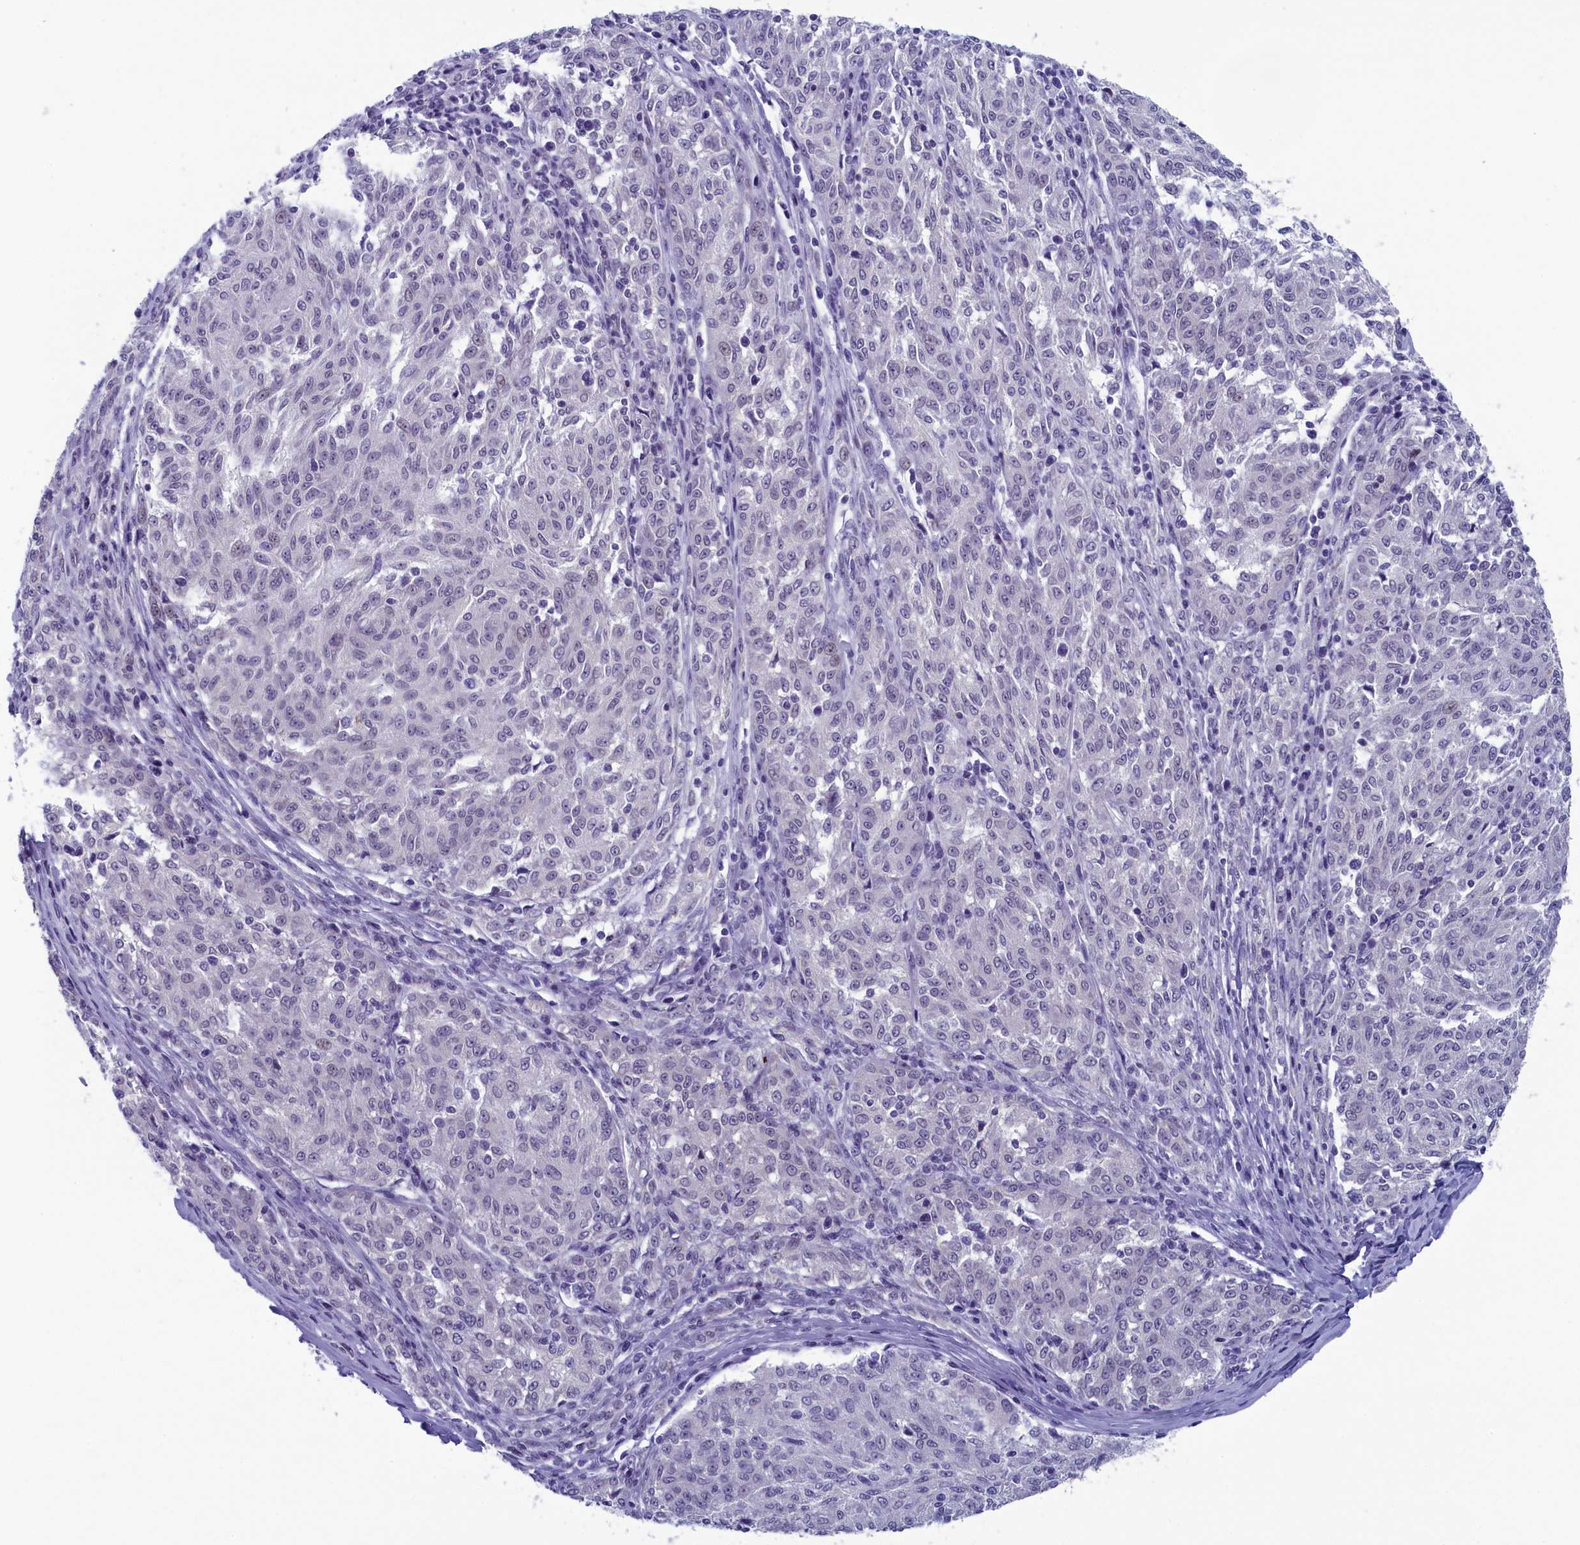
{"staining": {"intensity": "negative", "quantity": "none", "location": "none"}, "tissue": "melanoma", "cell_type": "Tumor cells", "image_type": "cancer", "snomed": [{"axis": "morphology", "description": "Malignant melanoma, NOS"}, {"axis": "topography", "description": "Skin"}], "caption": "Micrograph shows no protein positivity in tumor cells of malignant melanoma tissue. Nuclei are stained in blue.", "gene": "AIFM2", "patient": {"sex": "female", "age": 72}}